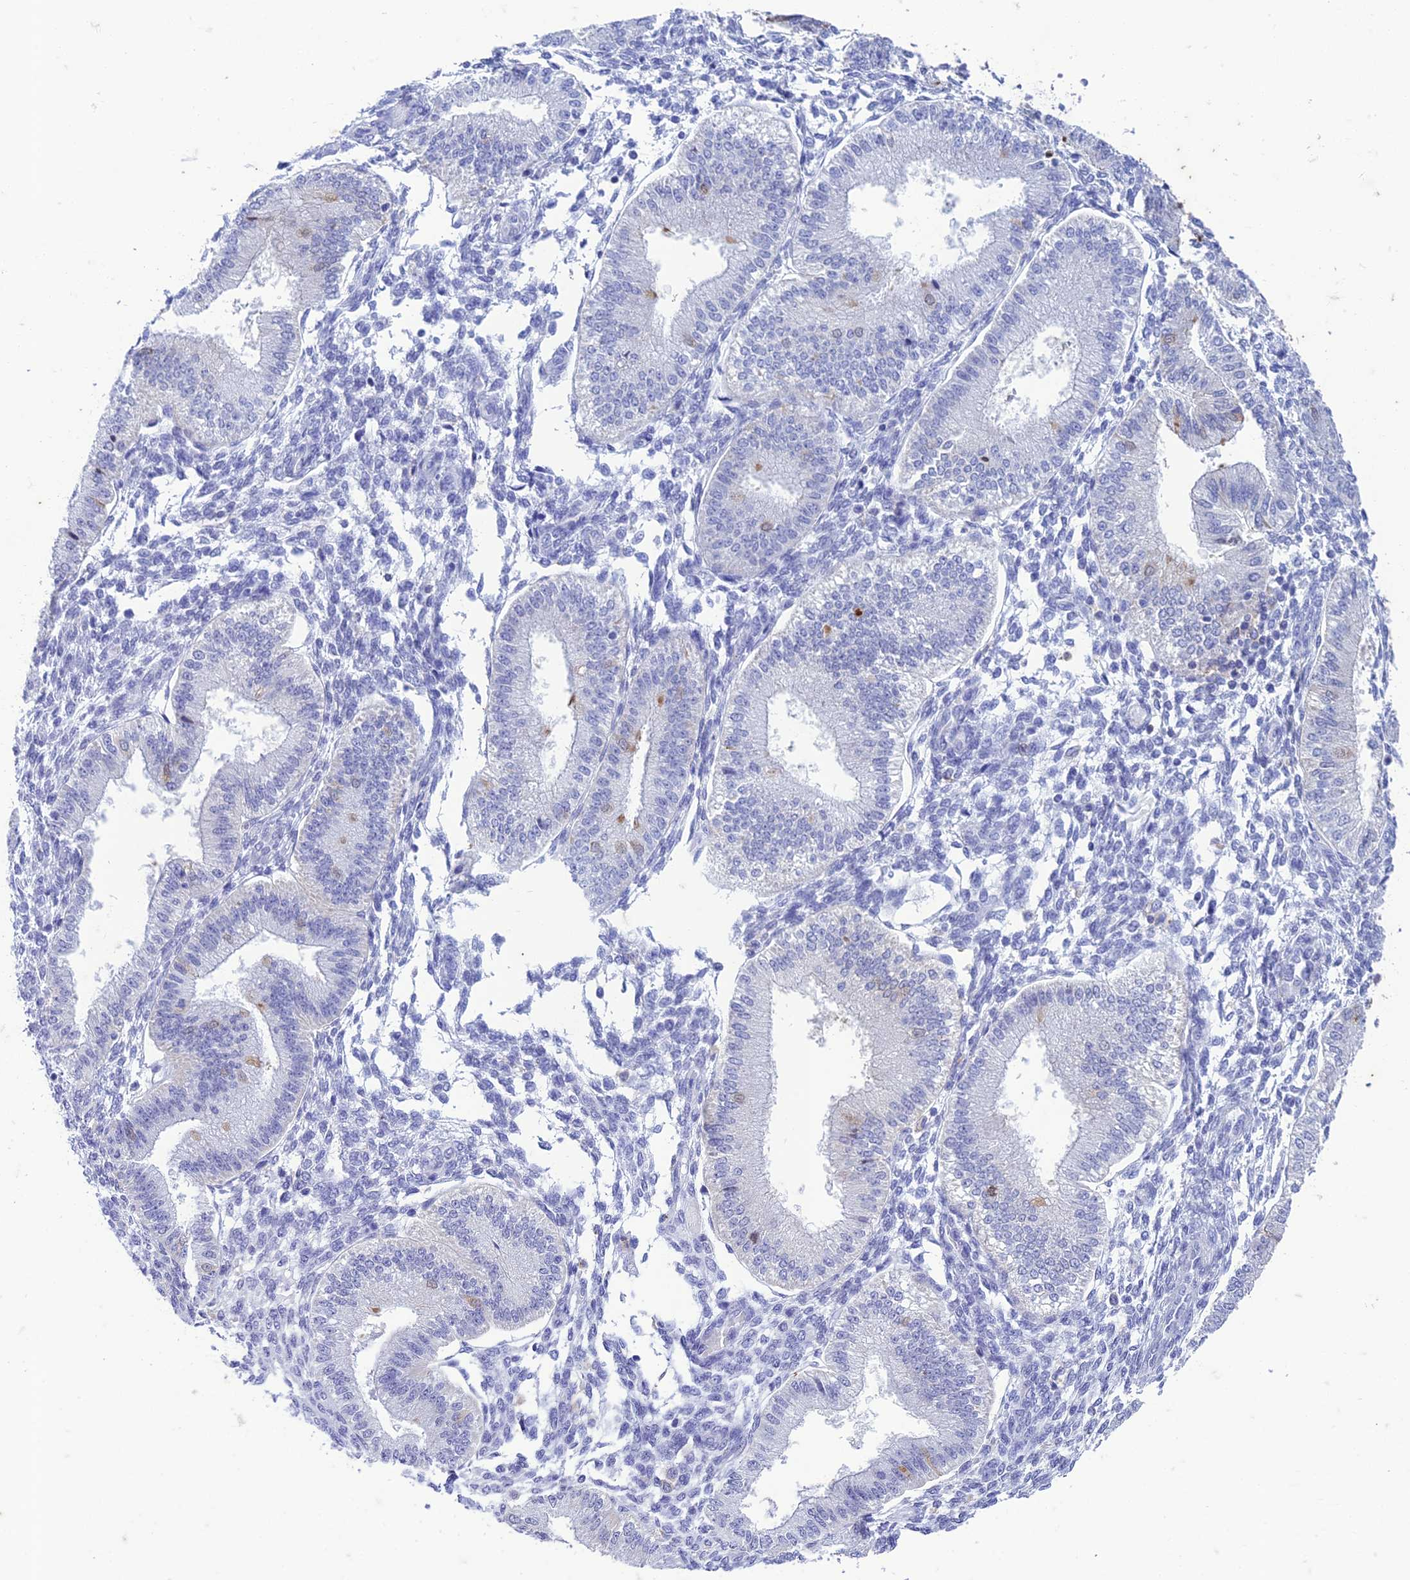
{"staining": {"intensity": "negative", "quantity": "none", "location": "none"}, "tissue": "endometrium", "cell_type": "Cells in endometrial stroma", "image_type": "normal", "snomed": [{"axis": "morphology", "description": "Normal tissue, NOS"}, {"axis": "topography", "description": "Endometrium"}], "caption": "High power microscopy histopathology image of an IHC photomicrograph of benign endometrium, revealing no significant staining in cells in endometrial stroma.", "gene": "FGF7", "patient": {"sex": "female", "age": 39}}